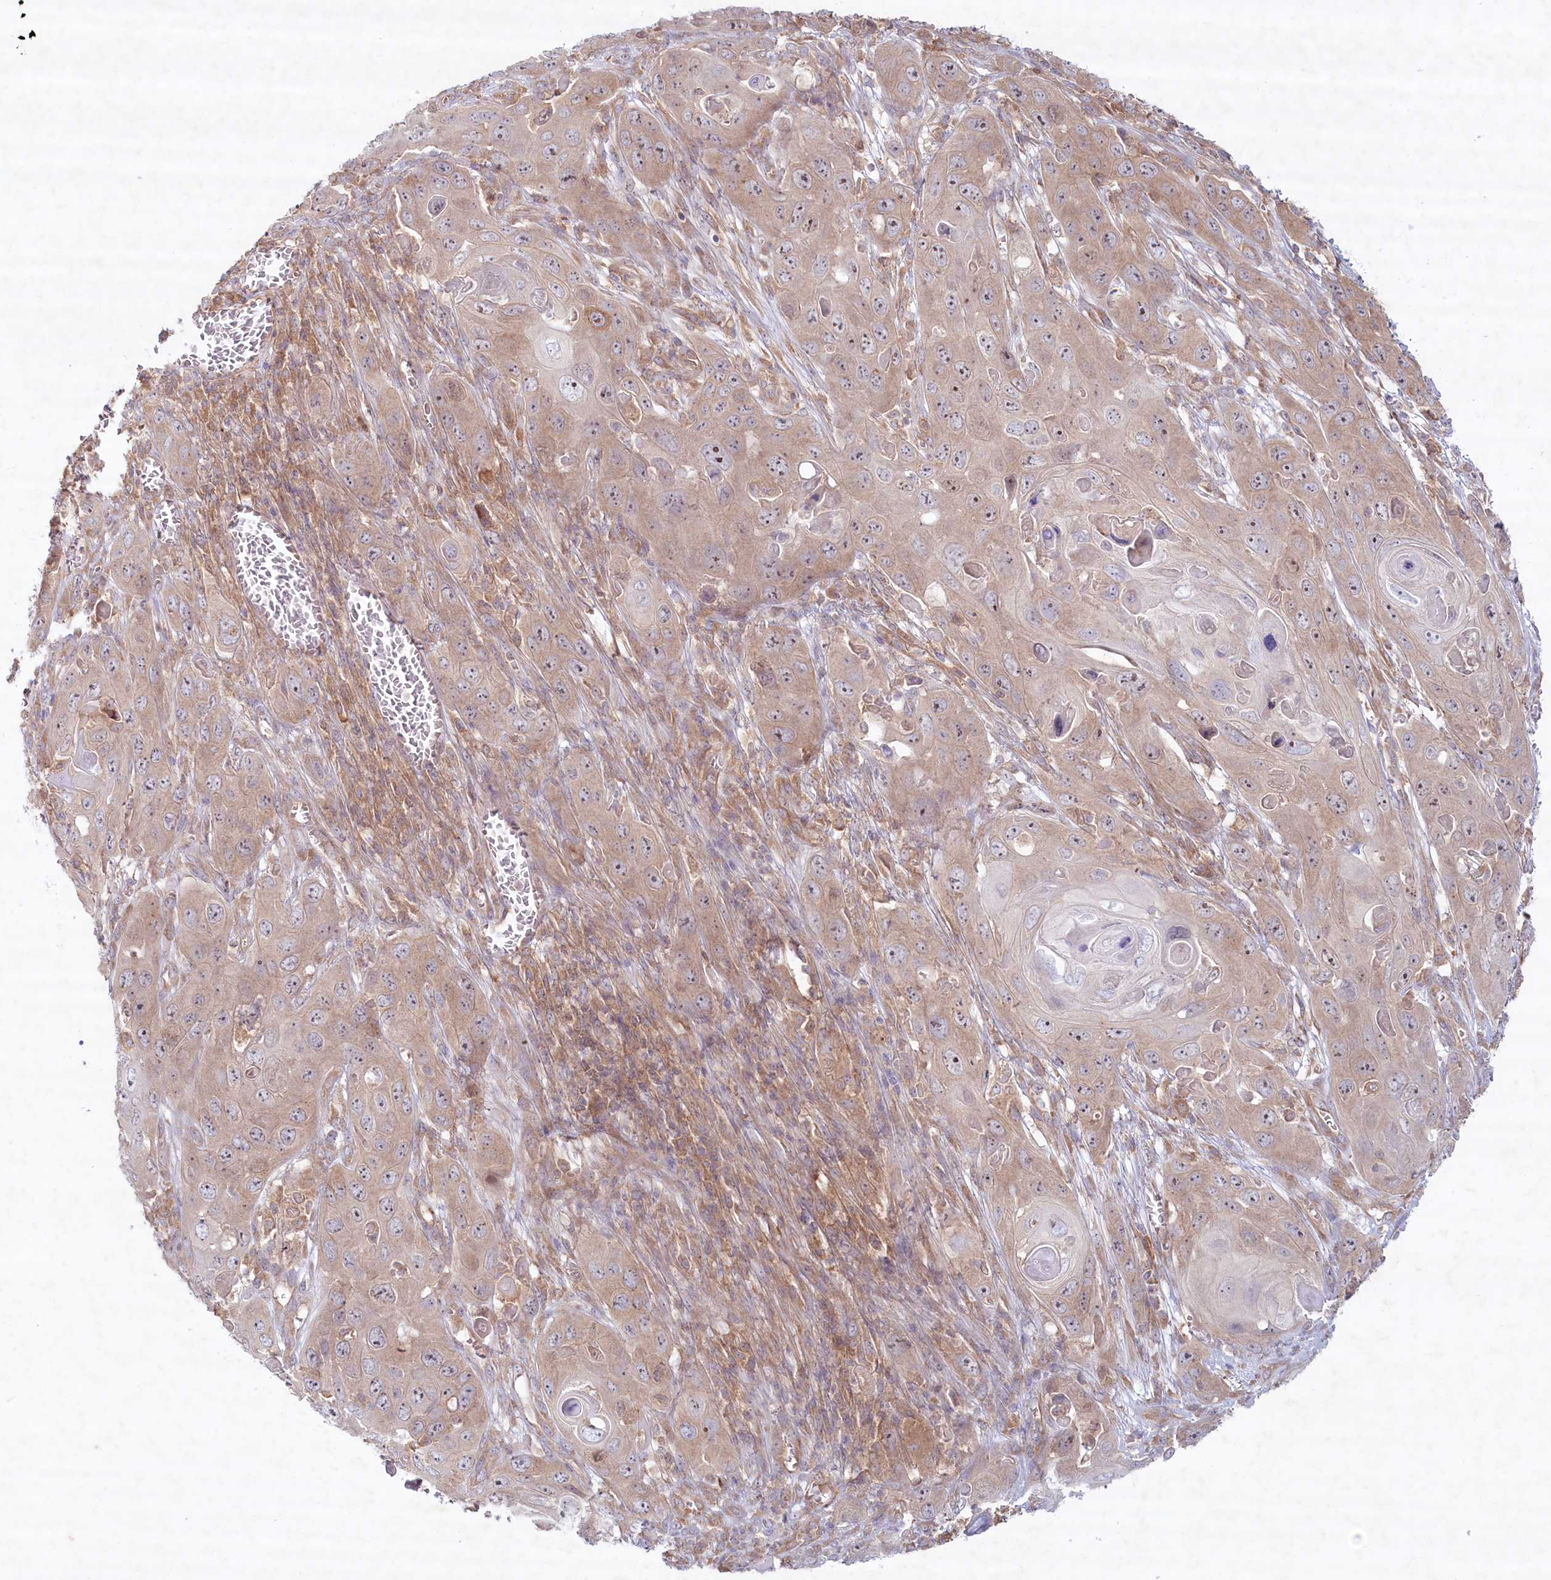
{"staining": {"intensity": "weak", "quantity": ">75%", "location": "cytoplasmic/membranous"}, "tissue": "skin cancer", "cell_type": "Tumor cells", "image_type": "cancer", "snomed": [{"axis": "morphology", "description": "Squamous cell carcinoma, NOS"}, {"axis": "topography", "description": "Skin"}], "caption": "The micrograph reveals a brown stain indicating the presence of a protein in the cytoplasmic/membranous of tumor cells in squamous cell carcinoma (skin).", "gene": "TNIP1", "patient": {"sex": "male", "age": 55}}